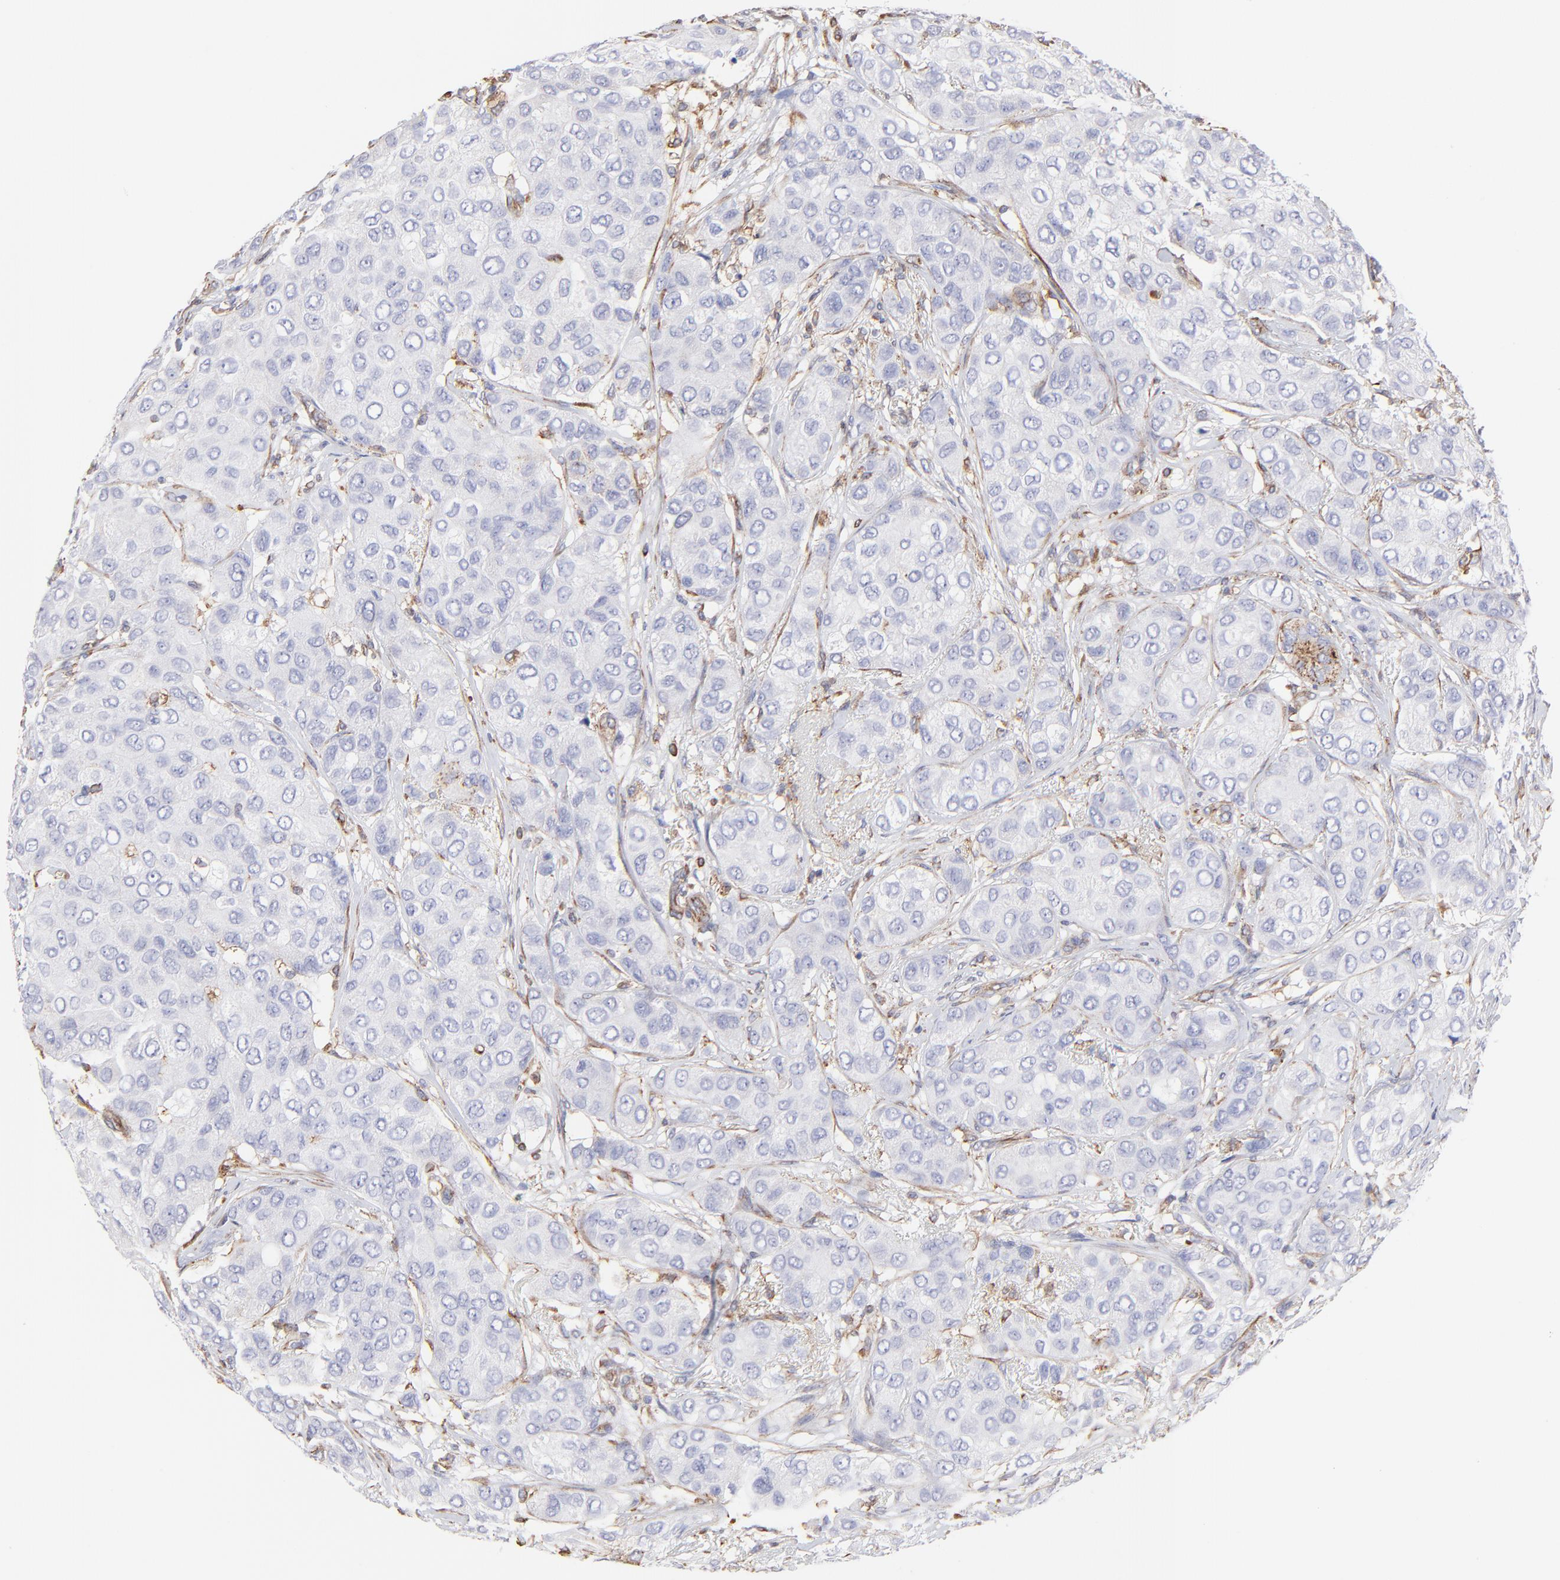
{"staining": {"intensity": "moderate", "quantity": "<25%", "location": "cytoplasmic/membranous"}, "tissue": "breast cancer", "cell_type": "Tumor cells", "image_type": "cancer", "snomed": [{"axis": "morphology", "description": "Duct carcinoma"}, {"axis": "topography", "description": "Breast"}], "caption": "Immunohistochemistry (IHC) photomicrograph of neoplastic tissue: breast cancer stained using IHC displays low levels of moderate protein expression localized specifically in the cytoplasmic/membranous of tumor cells, appearing as a cytoplasmic/membranous brown color.", "gene": "COX8C", "patient": {"sex": "female", "age": 68}}